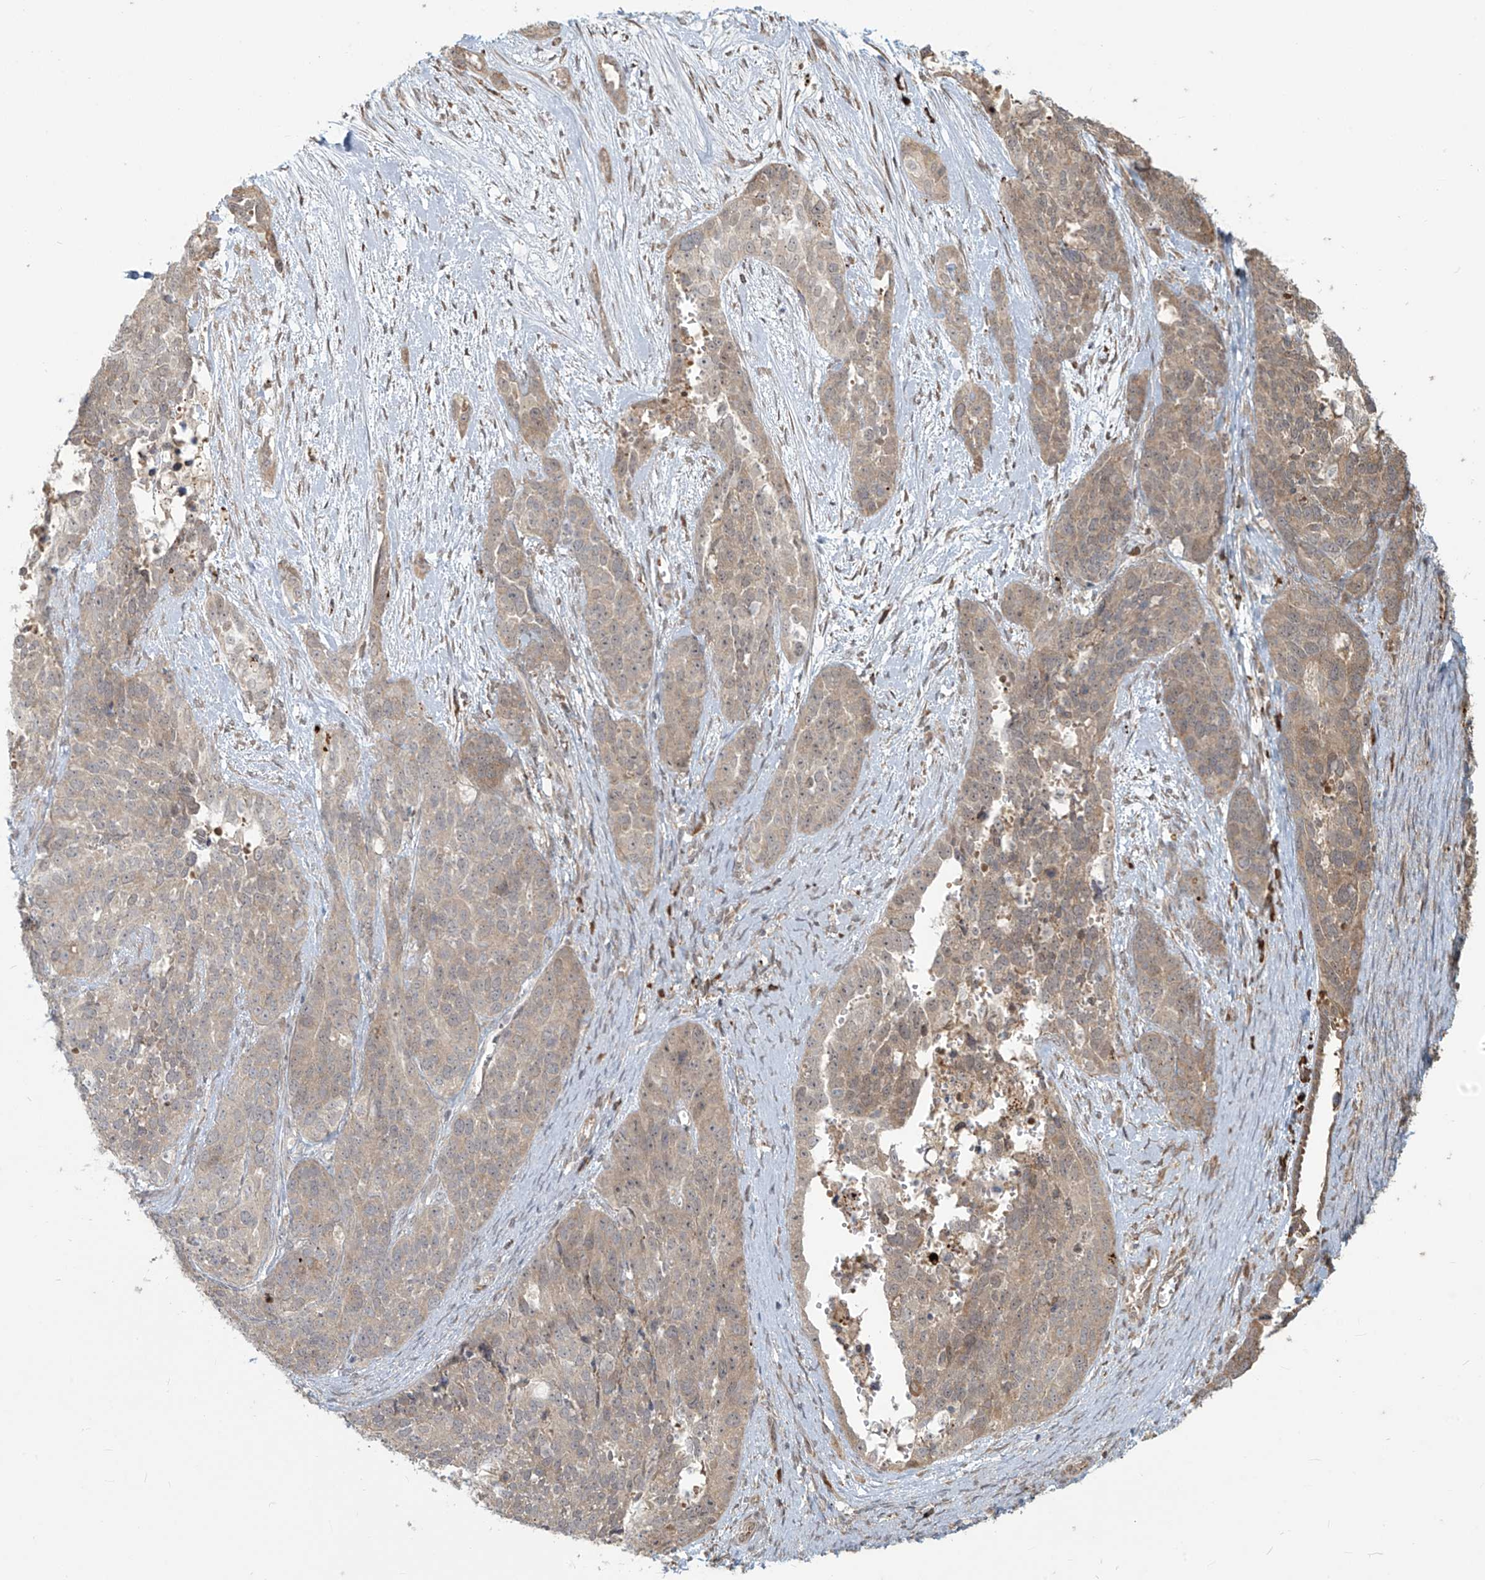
{"staining": {"intensity": "weak", "quantity": ">75%", "location": "cytoplasmic/membranous"}, "tissue": "ovarian cancer", "cell_type": "Tumor cells", "image_type": "cancer", "snomed": [{"axis": "morphology", "description": "Cystadenocarcinoma, serous, NOS"}, {"axis": "topography", "description": "Ovary"}], "caption": "Weak cytoplasmic/membranous expression is identified in about >75% of tumor cells in ovarian serous cystadenocarcinoma.", "gene": "PLEKHM3", "patient": {"sex": "female", "age": 44}}